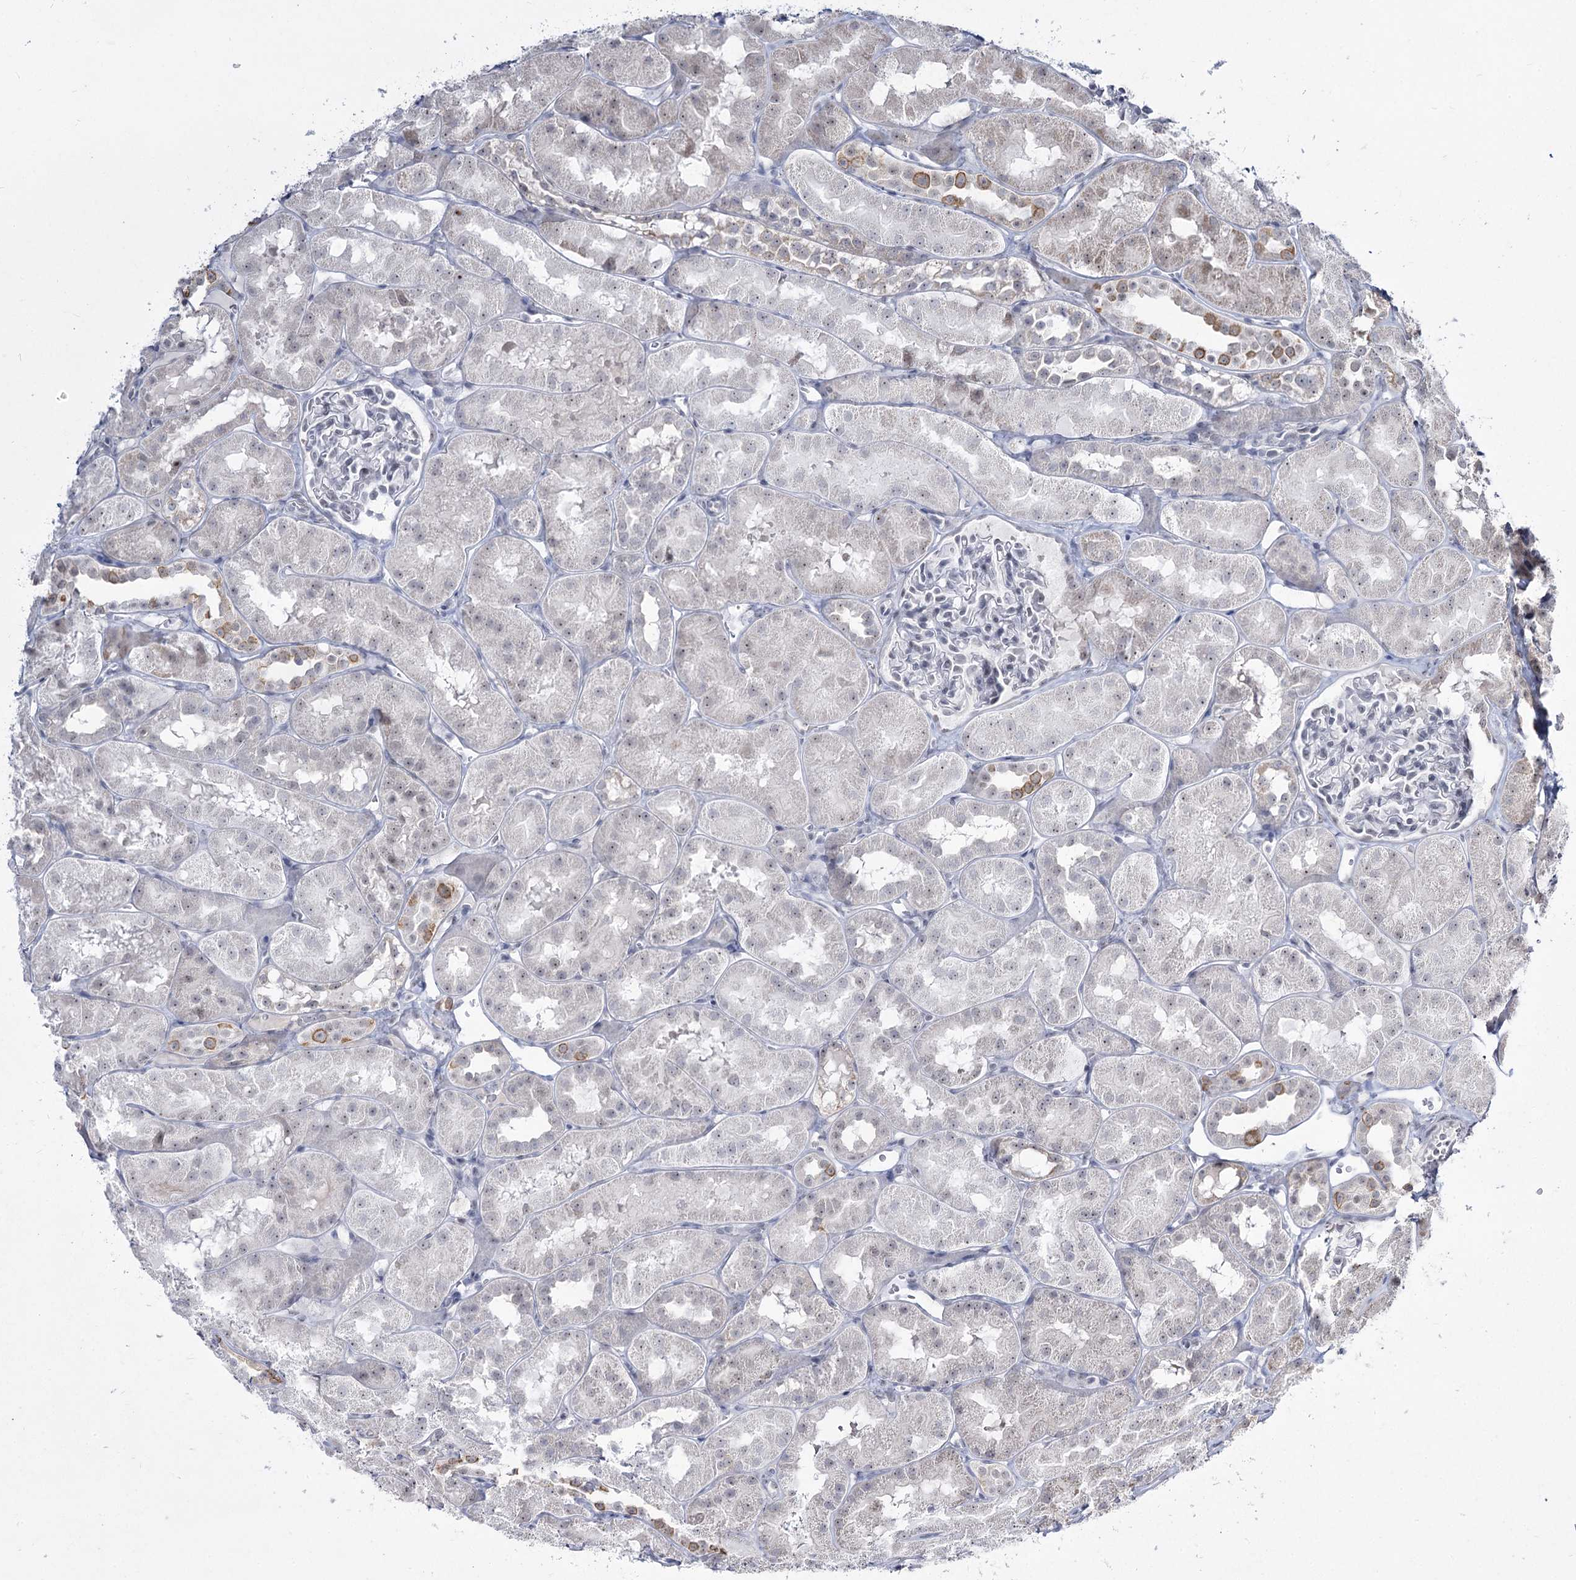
{"staining": {"intensity": "negative", "quantity": "none", "location": "none"}, "tissue": "kidney", "cell_type": "Cells in glomeruli", "image_type": "normal", "snomed": [{"axis": "morphology", "description": "Normal tissue, NOS"}, {"axis": "topography", "description": "Kidney"}, {"axis": "topography", "description": "Urinary bladder"}], "caption": "DAB (3,3'-diaminobenzidine) immunohistochemical staining of benign human kidney shows no significant positivity in cells in glomeruli. (Immunohistochemistry, brightfield microscopy, high magnification).", "gene": "DDX50", "patient": {"sex": "male", "age": 16}}